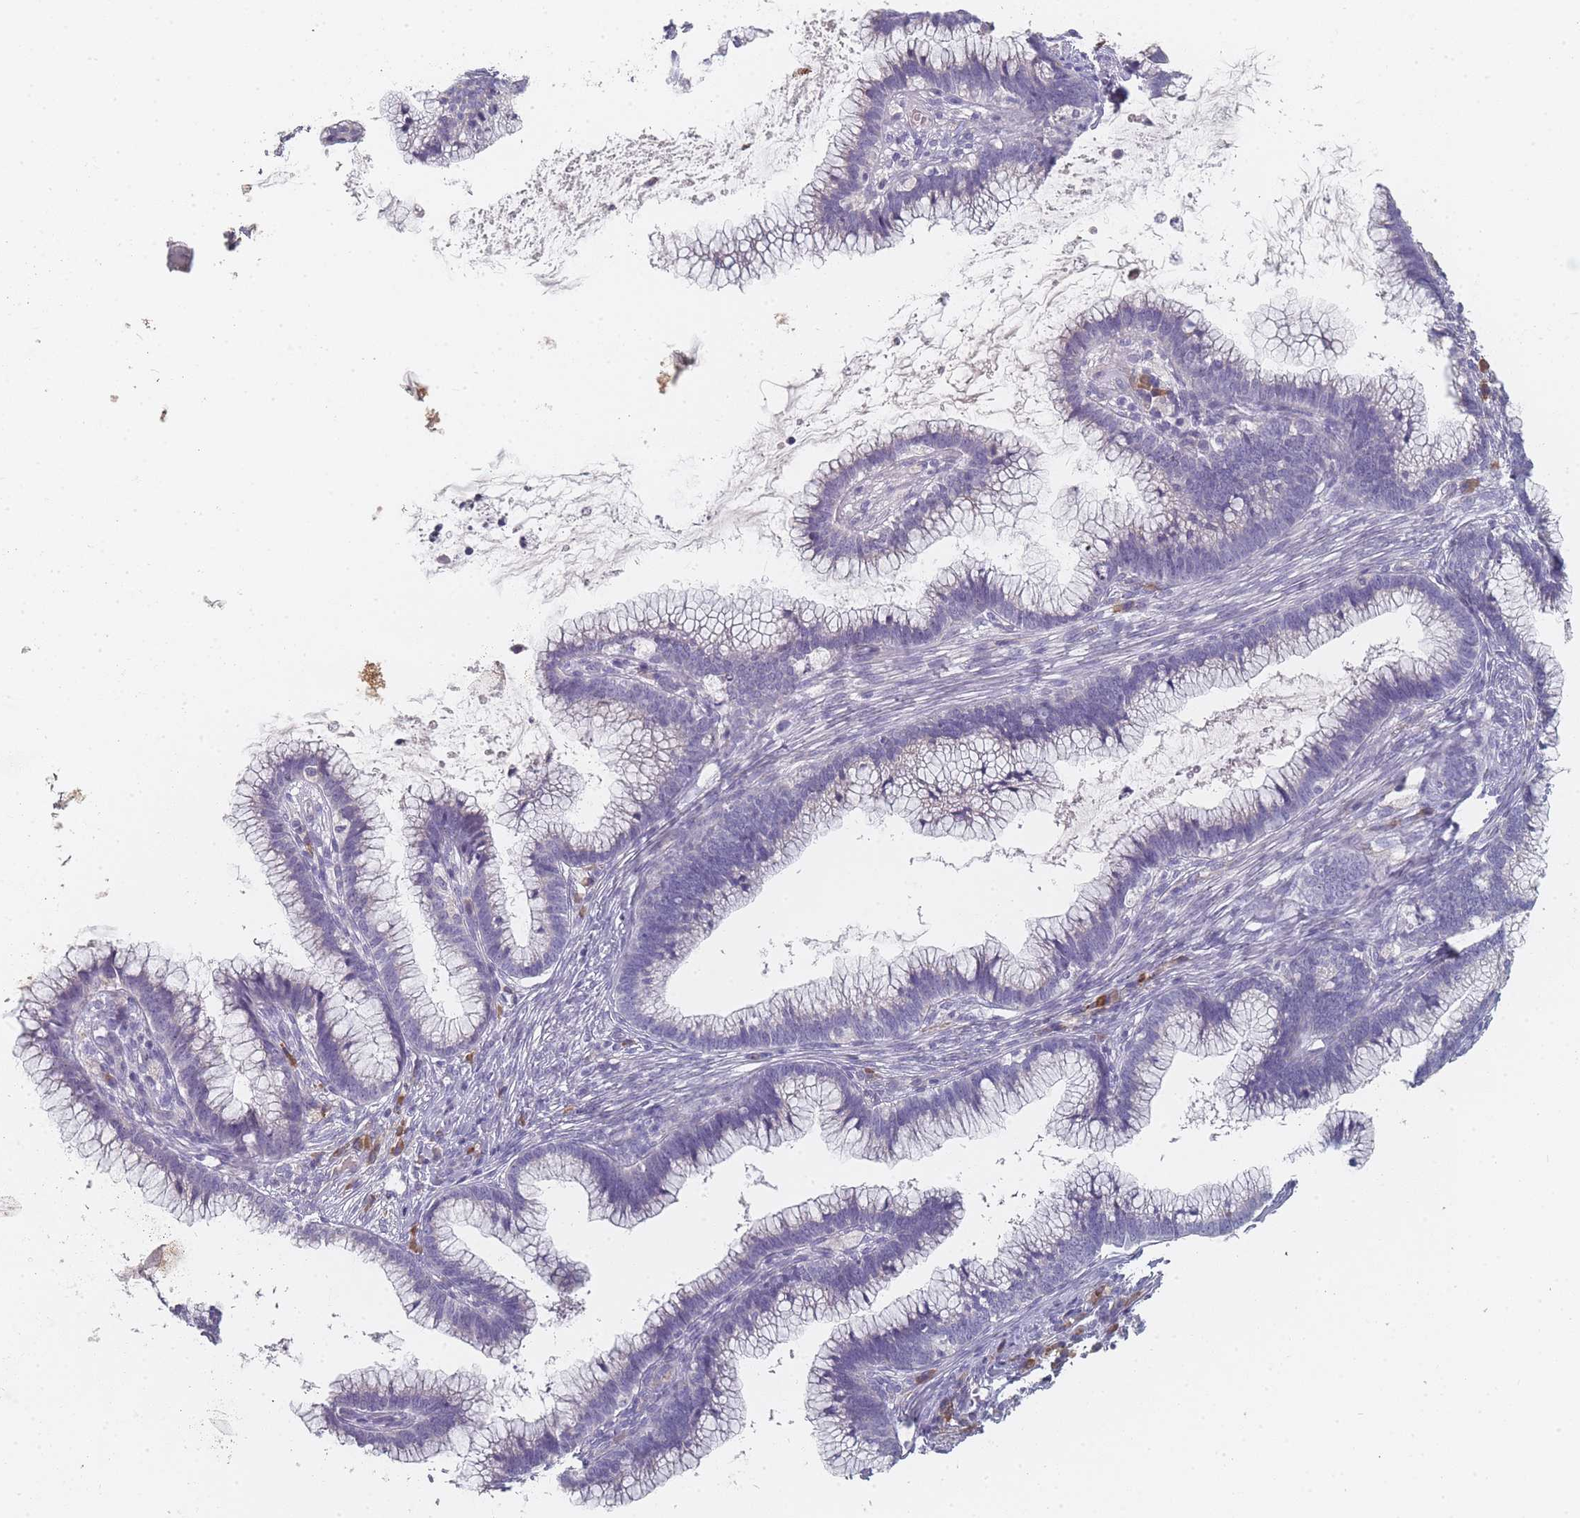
{"staining": {"intensity": "negative", "quantity": "none", "location": "none"}, "tissue": "cervical cancer", "cell_type": "Tumor cells", "image_type": "cancer", "snomed": [{"axis": "morphology", "description": "Adenocarcinoma, NOS"}, {"axis": "topography", "description": "Cervix"}], "caption": "This is a image of immunohistochemistry staining of cervical cancer, which shows no expression in tumor cells.", "gene": "SLC35E4", "patient": {"sex": "female", "age": 36}}